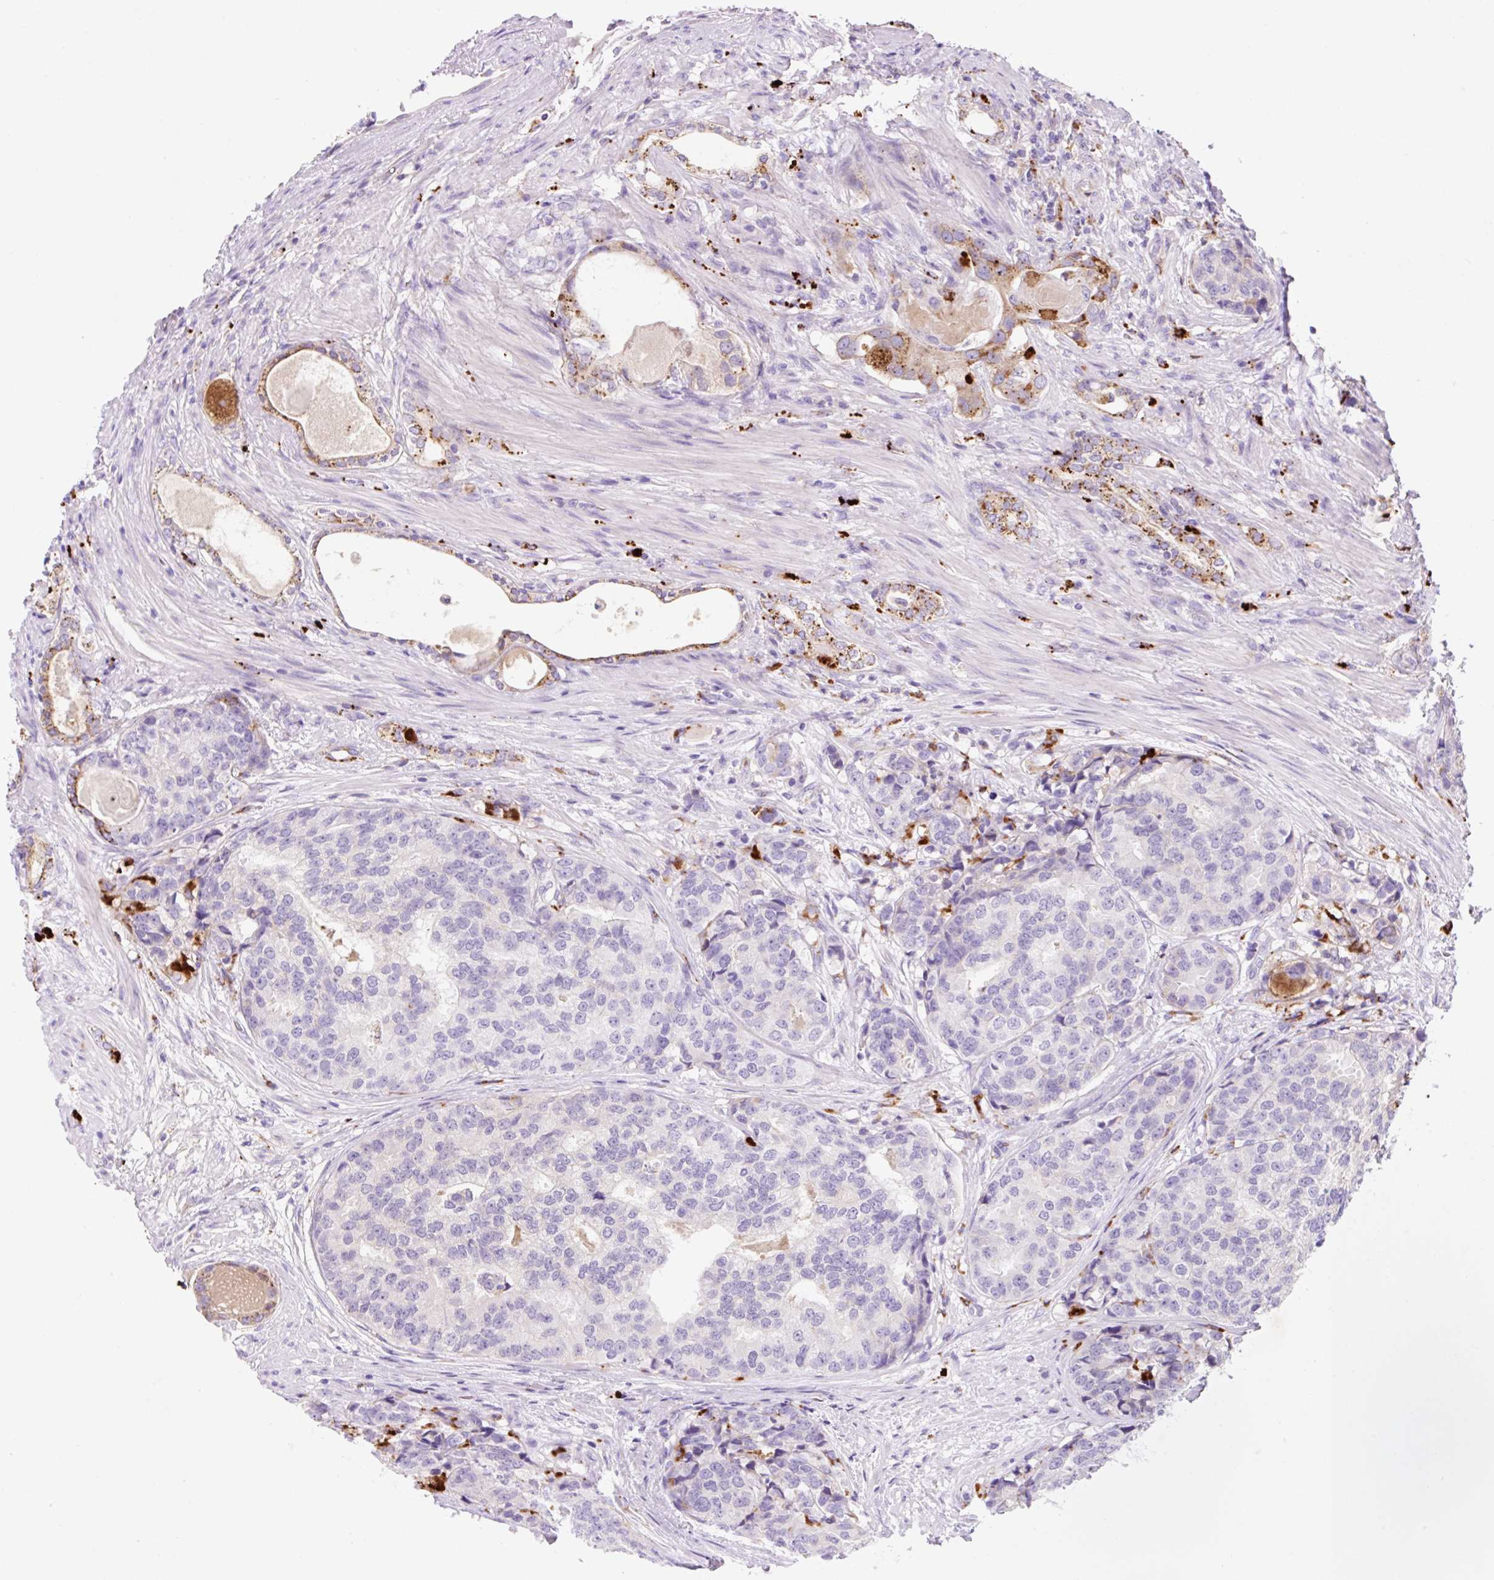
{"staining": {"intensity": "negative", "quantity": "none", "location": "none"}, "tissue": "prostate cancer", "cell_type": "Tumor cells", "image_type": "cancer", "snomed": [{"axis": "morphology", "description": "Adenocarcinoma, High grade"}, {"axis": "topography", "description": "Prostate"}], "caption": "Tumor cells are negative for protein expression in human prostate cancer (adenocarcinoma (high-grade)).", "gene": "HEXA", "patient": {"sex": "male", "age": 68}}